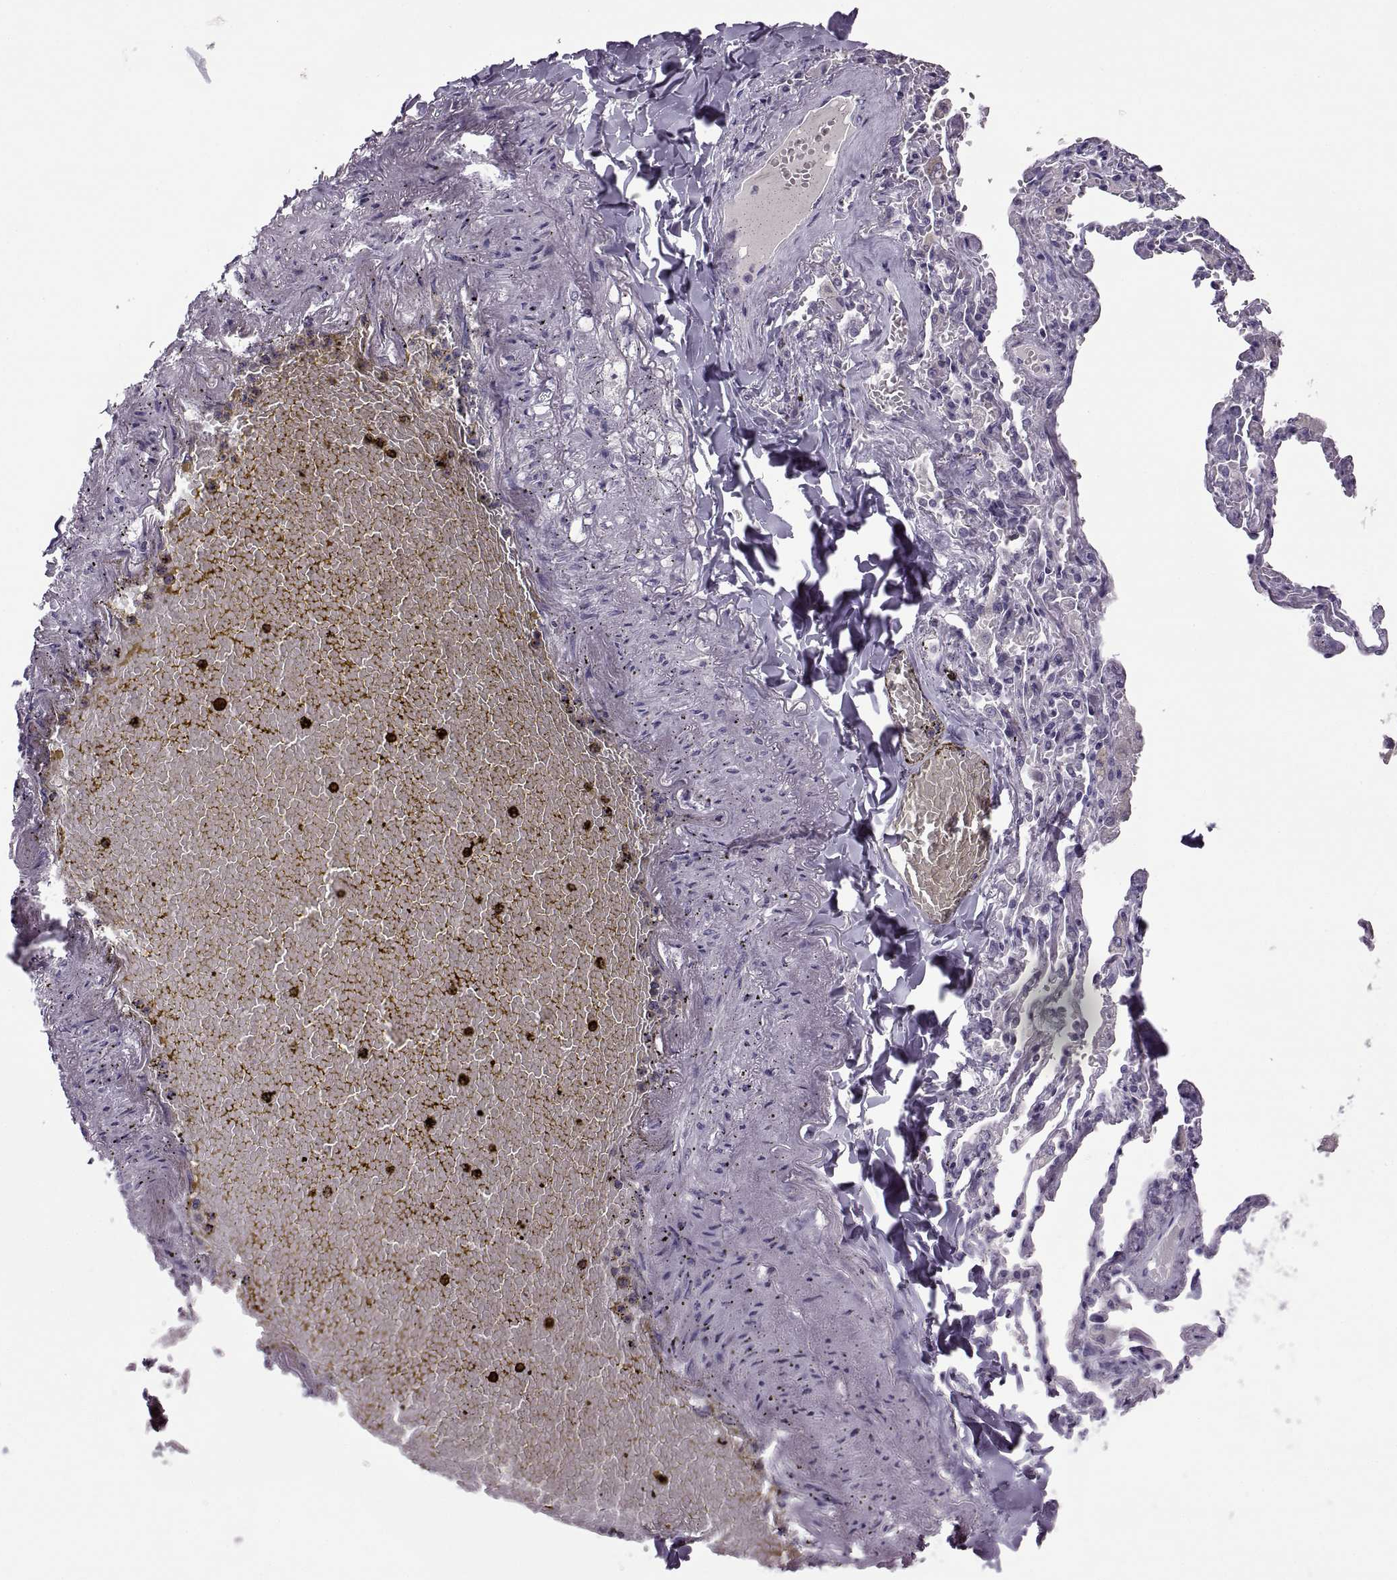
{"staining": {"intensity": "negative", "quantity": "none", "location": "none"}, "tissue": "lung cancer", "cell_type": "Tumor cells", "image_type": "cancer", "snomed": [{"axis": "morphology", "description": "Adenocarcinoma, NOS"}, {"axis": "topography", "description": "Lung"}], "caption": "The histopathology image demonstrates no significant staining in tumor cells of lung cancer (adenocarcinoma).", "gene": "RSPH6A", "patient": {"sex": "male", "age": 64}}